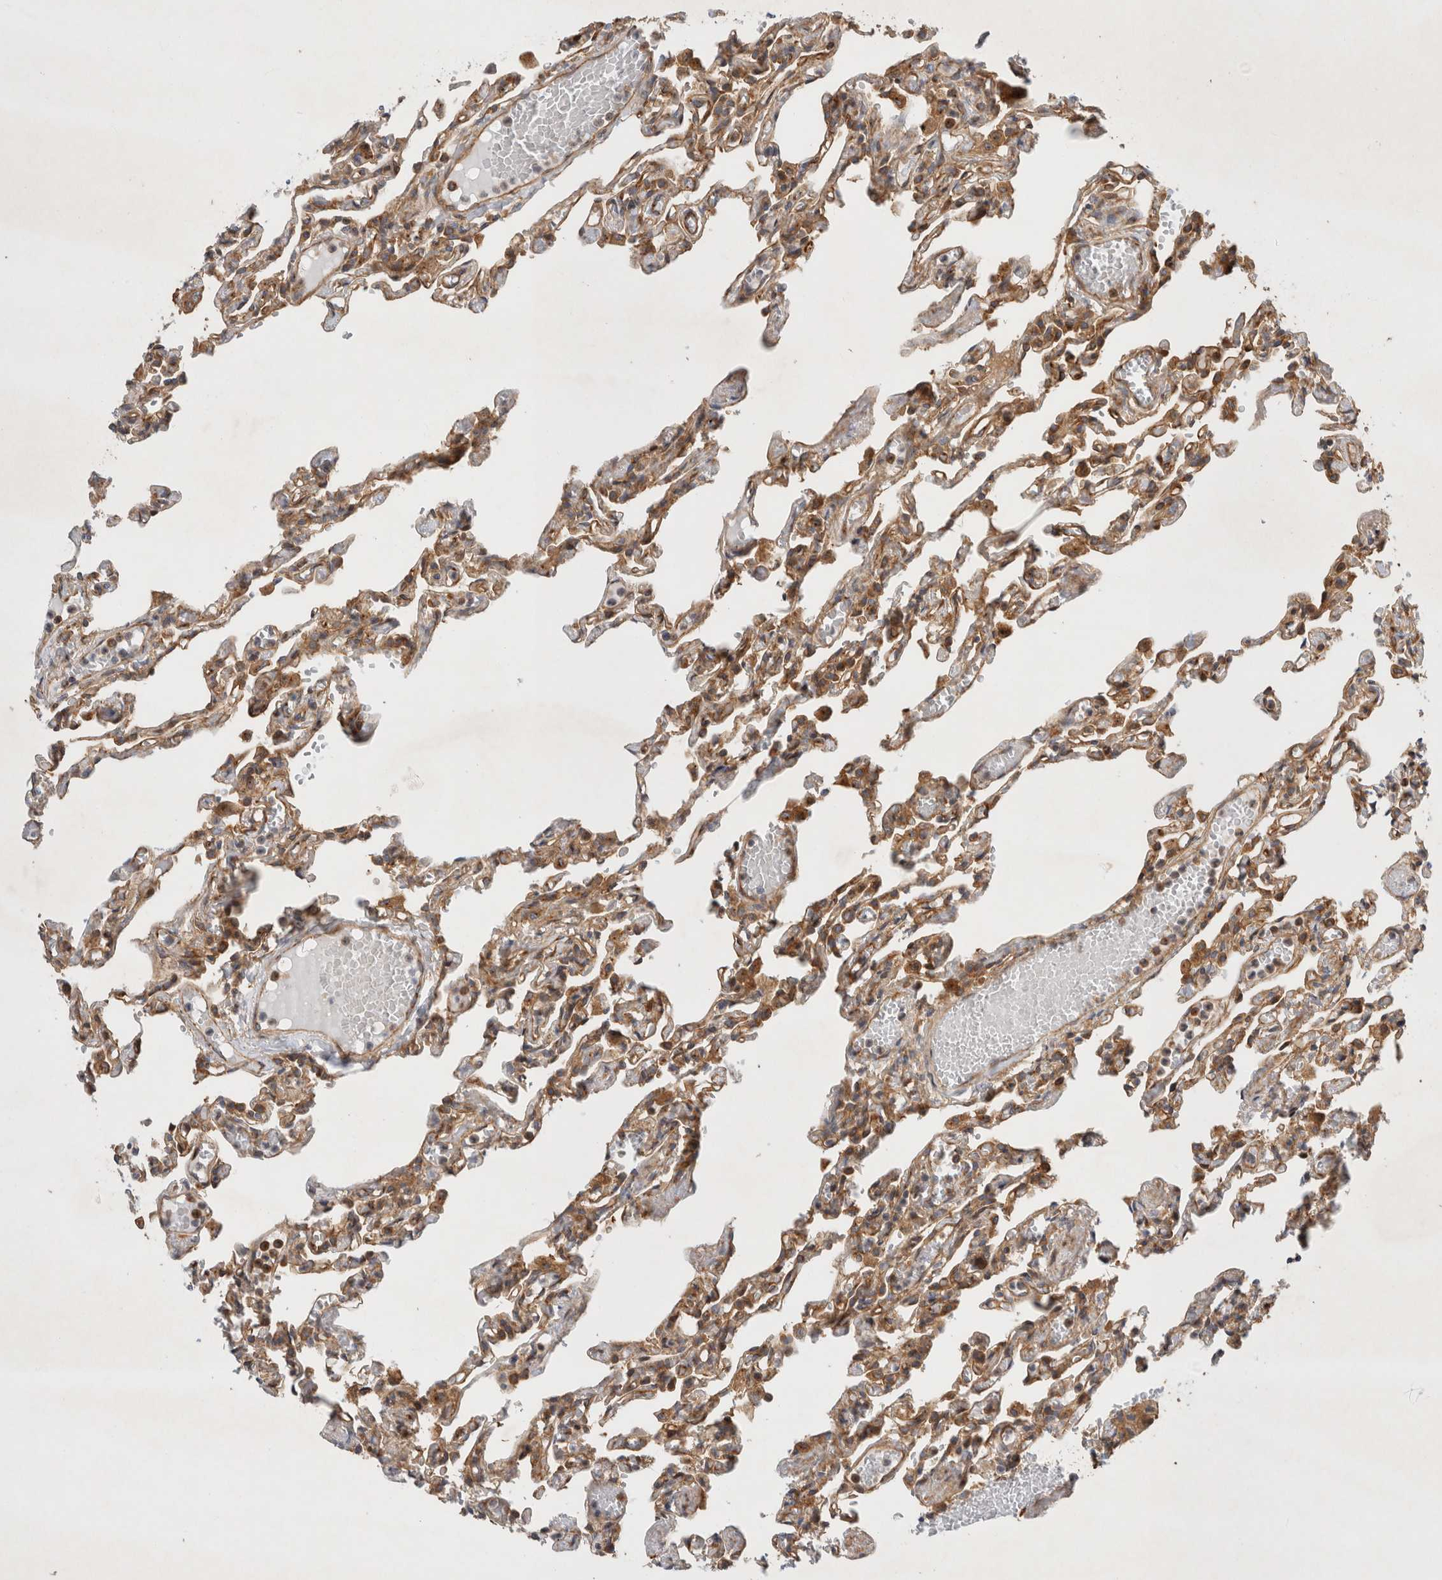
{"staining": {"intensity": "moderate", "quantity": ">75%", "location": "cytoplasmic/membranous"}, "tissue": "lung", "cell_type": "Alveolar cells", "image_type": "normal", "snomed": [{"axis": "morphology", "description": "Normal tissue, NOS"}, {"axis": "topography", "description": "Lung"}], "caption": "An immunohistochemistry image of benign tissue is shown. Protein staining in brown highlights moderate cytoplasmic/membranous positivity in lung within alveolar cells. Using DAB (3,3'-diaminobenzidine) (brown) and hematoxylin (blue) stains, captured at high magnification using brightfield microscopy.", "gene": "GPR150", "patient": {"sex": "male", "age": 21}}